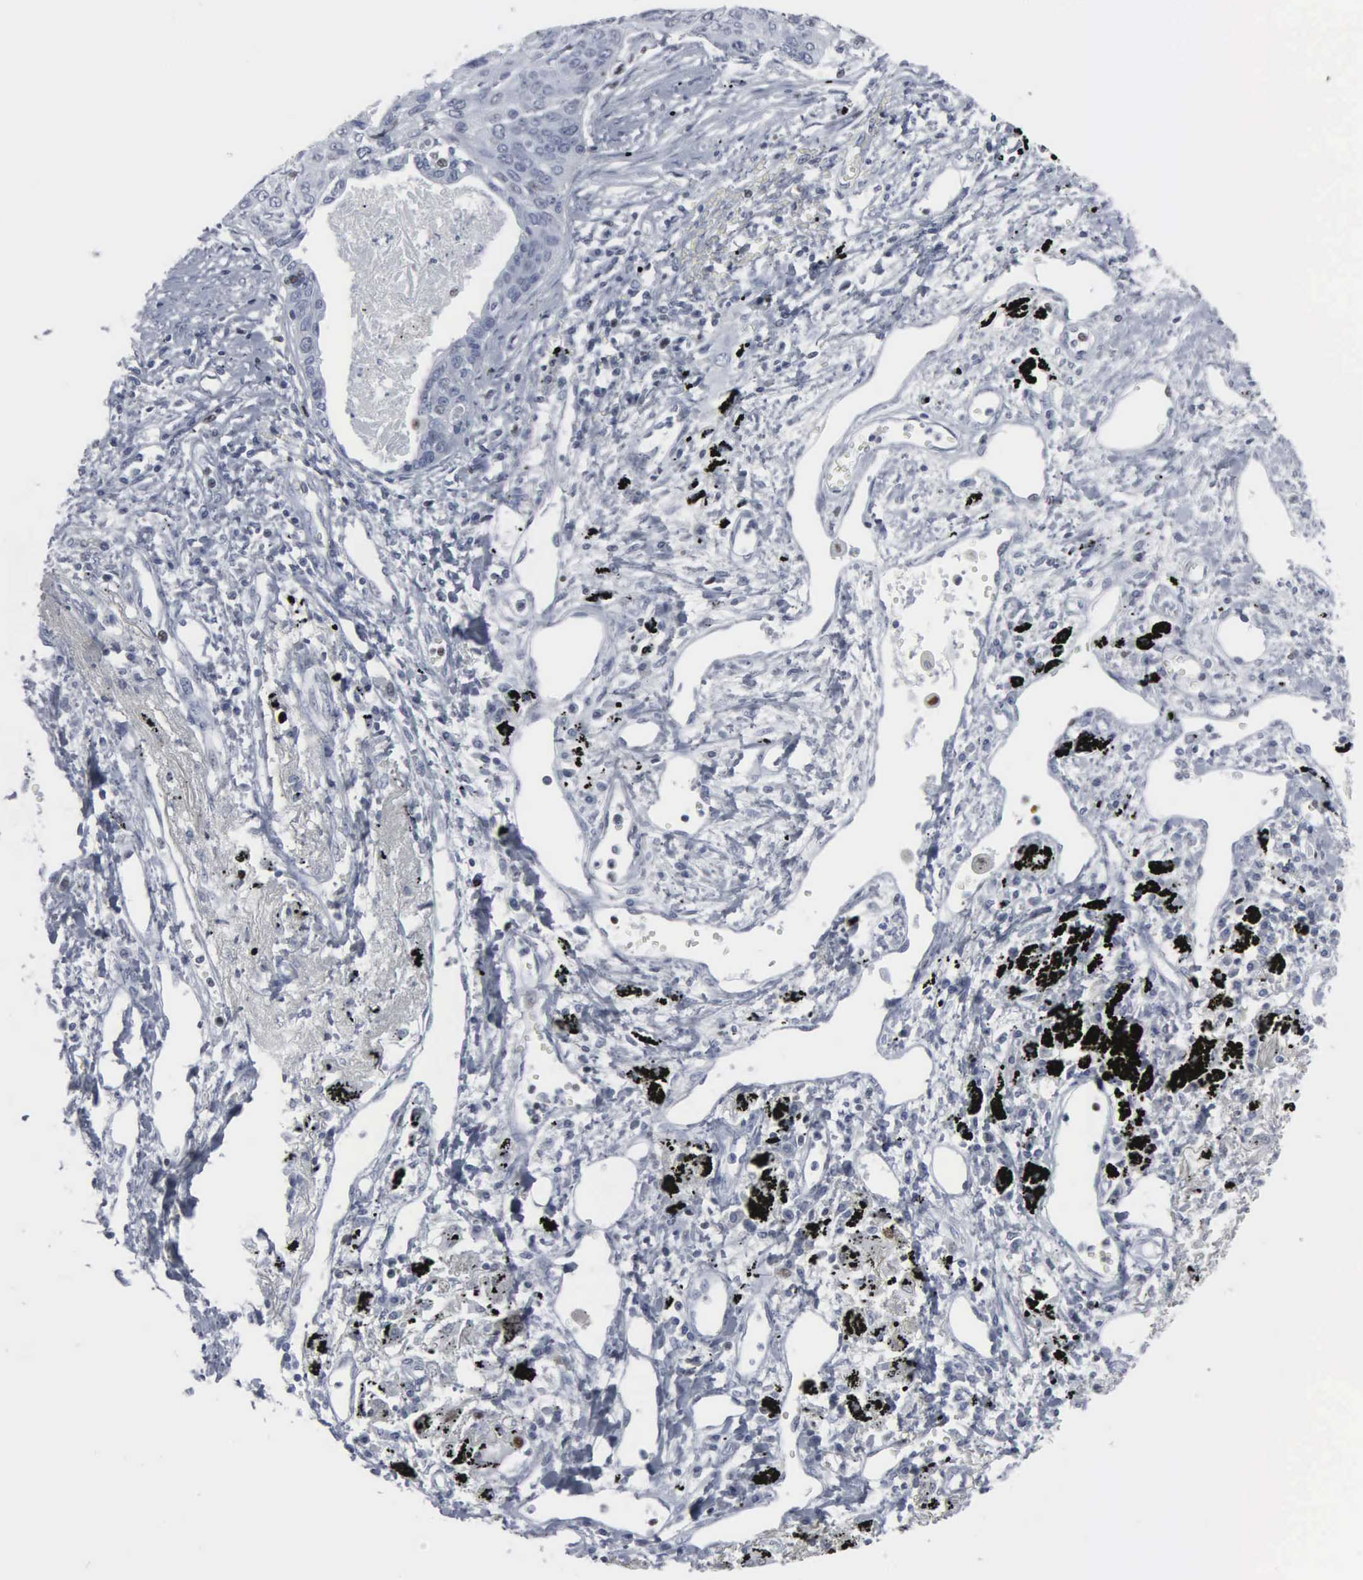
{"staining": {"intensity": "negative", "quantity": "none", "location": "none"}, "tissue": "lung cancer", "cell_type": "Tumor cells", "image_type": "cancer", "snomed": [{"axis": "morphology", "description": "Squamous cell carcinoma, NOS"}, {"axis": "topography", "description": "Lung"}], "caption": "Tumor cells are negative for brown protein staining in squamous cell carcinoma (lung). (DAB immunohistochemistry (IHC) with hematoxylin counter stain).", "gene": "CCND3", "patient": {"sex": "male", "age": 71}}